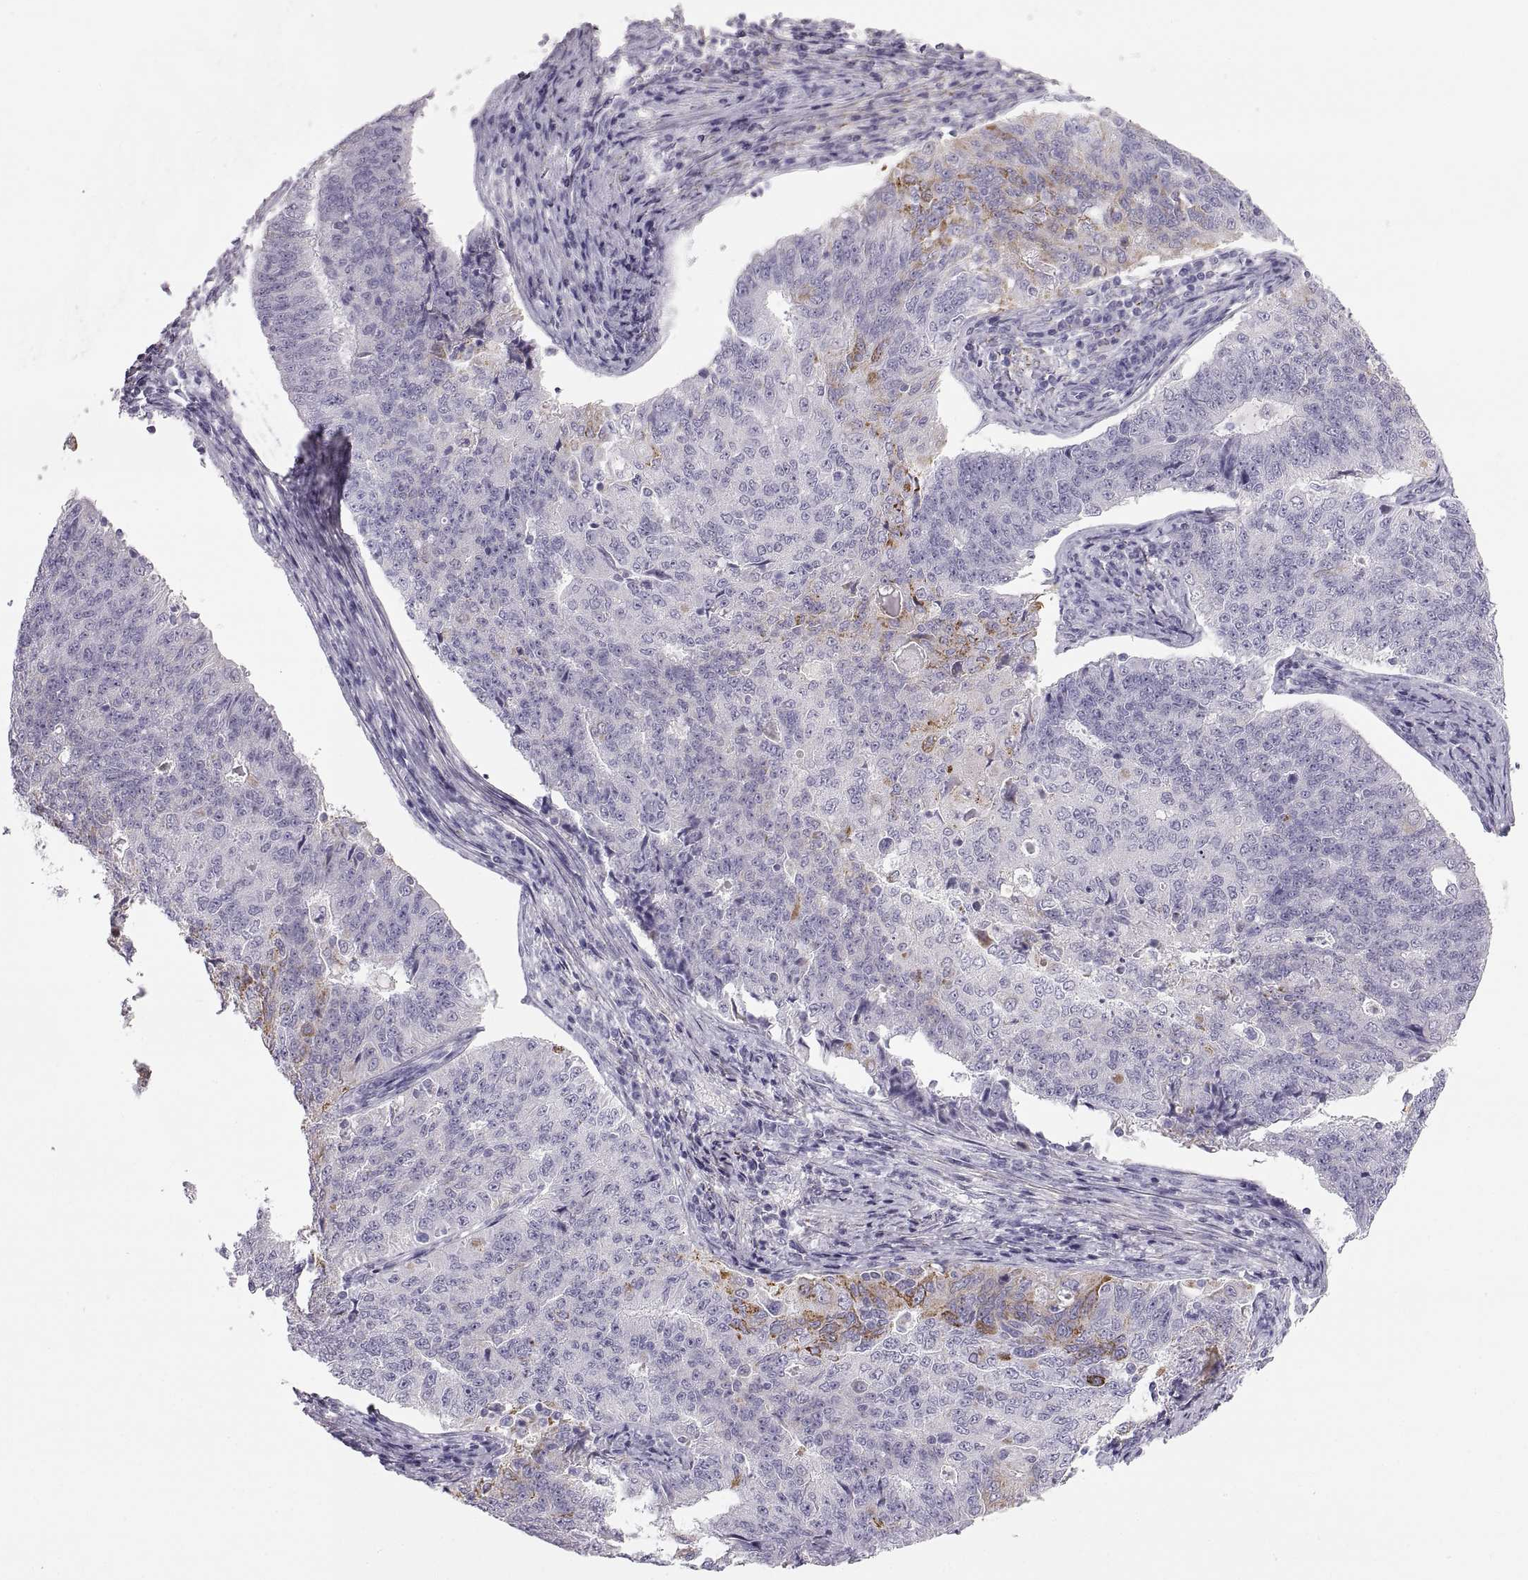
{"staining": {"intensity": "moderate", "quantity": "<25%", "location": "cytoplasmic/membranous"}, "tissue": "endometrial cancer", "cell_type": "Tumor cells", "image_type": "cancer", "snomed": [{"axis": "morphology", "description": "Adenocarcinoma, NOS"}, {"axis": "topography", "description": "Endometrium"}], "caption": "This is a photomicrograph of immunohistochemistry (IHC) staining of adenocarcinoma (endometrial), which shows moderate positivity in the cytoplasmic/membranous of tumor cells.", "gene": "COL9A3", "patient": {"sex": "female", "age": 43}}